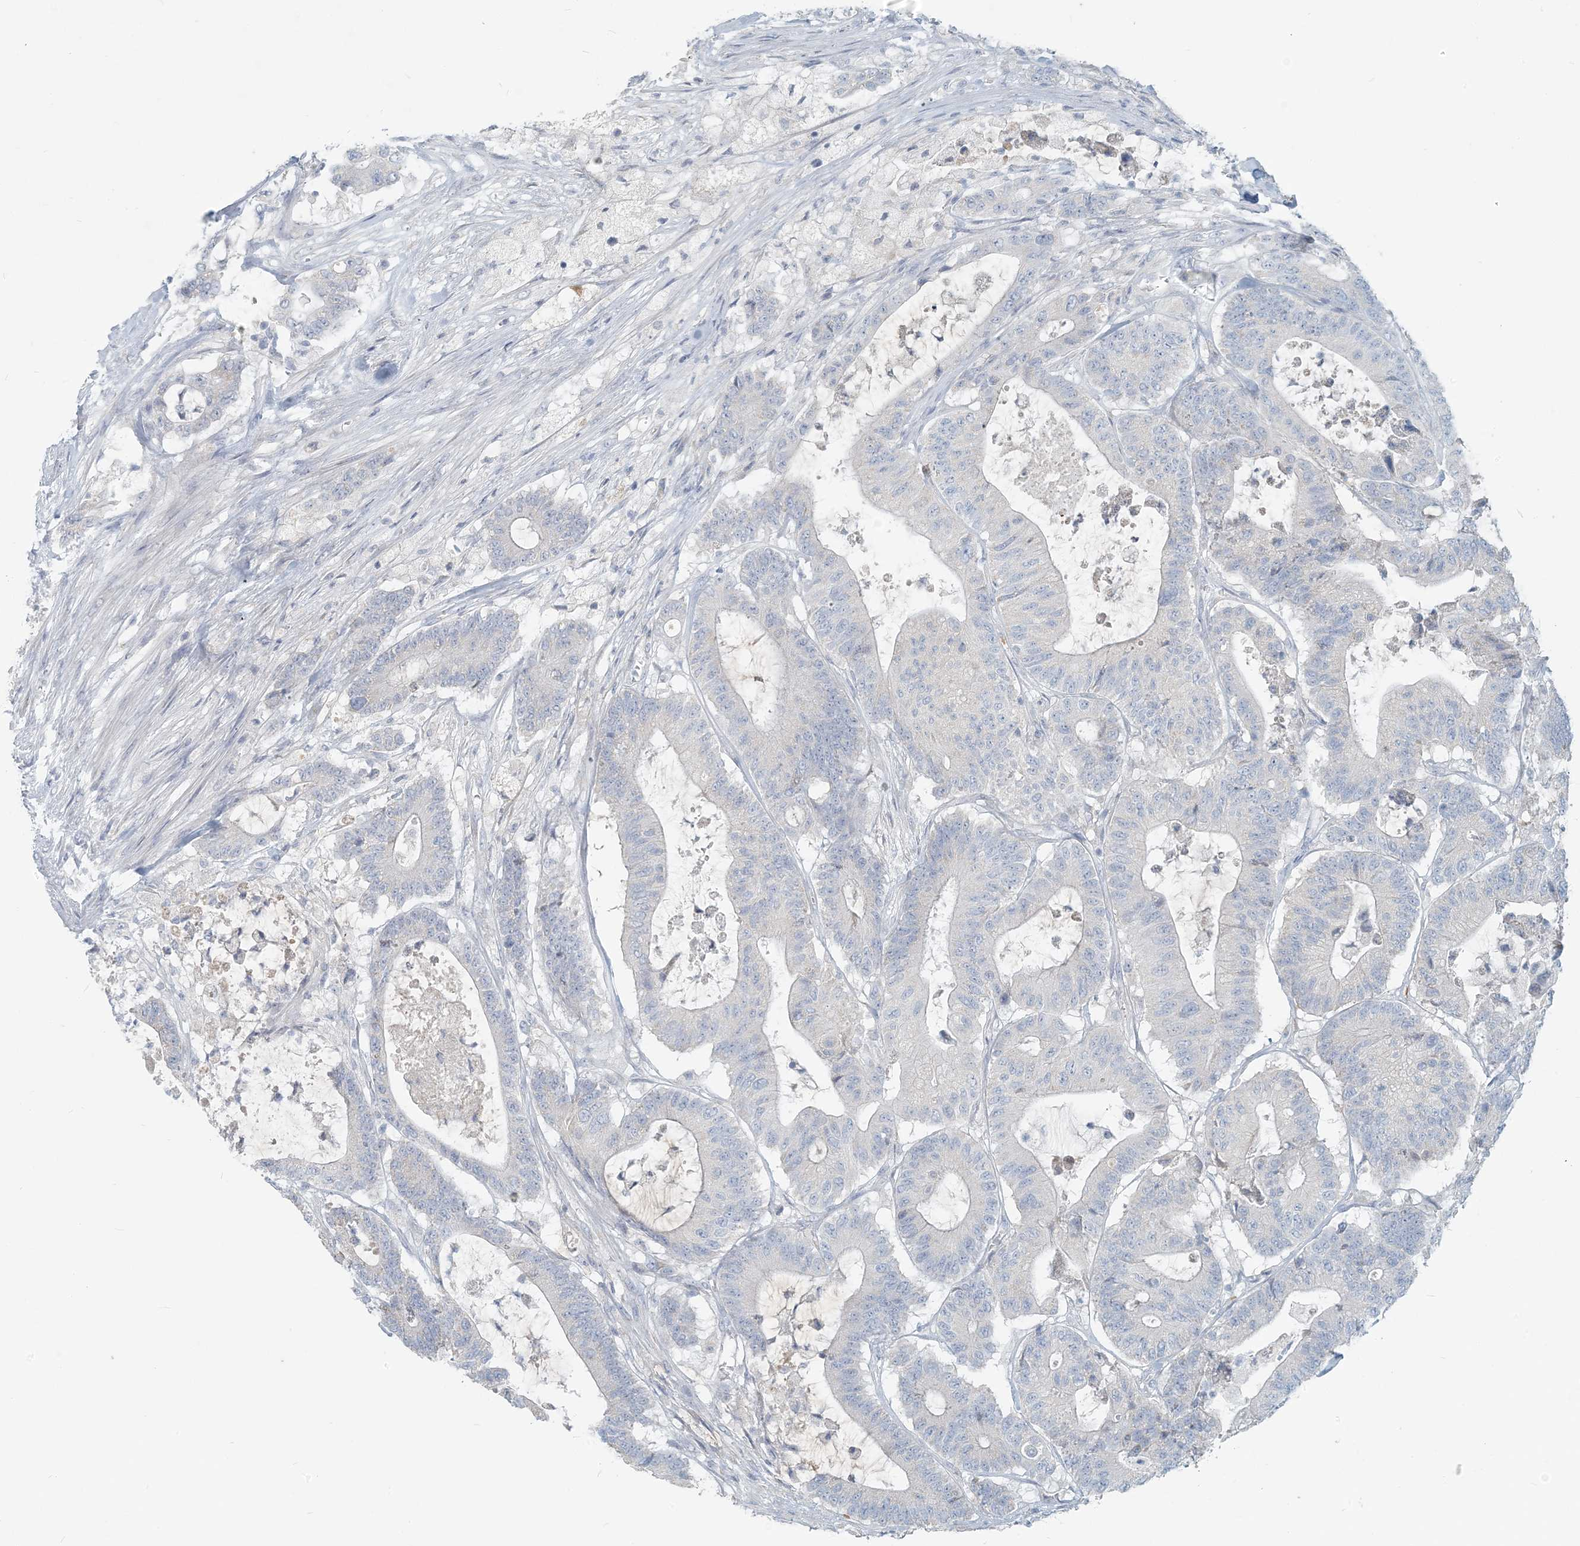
{"staining": {"intensity": "negative", "quantity": "none", "location": "none"}, "tissue": "colorectal cancer", "cell_type": "Tumor cells", "image_type": "cancer", "snomed": [{"axis": "morphology", "description": "Adenocarcinoma, NOS"}, {"axis": "topography", "description": "Colon"}], "caption": "This is a histopathology image of IHC staining of colorectal adenocarcinoma, which shows no positivity in tumor cells.", "gene": "SCML1", "patient": {"sex": "female", "age": 84}}